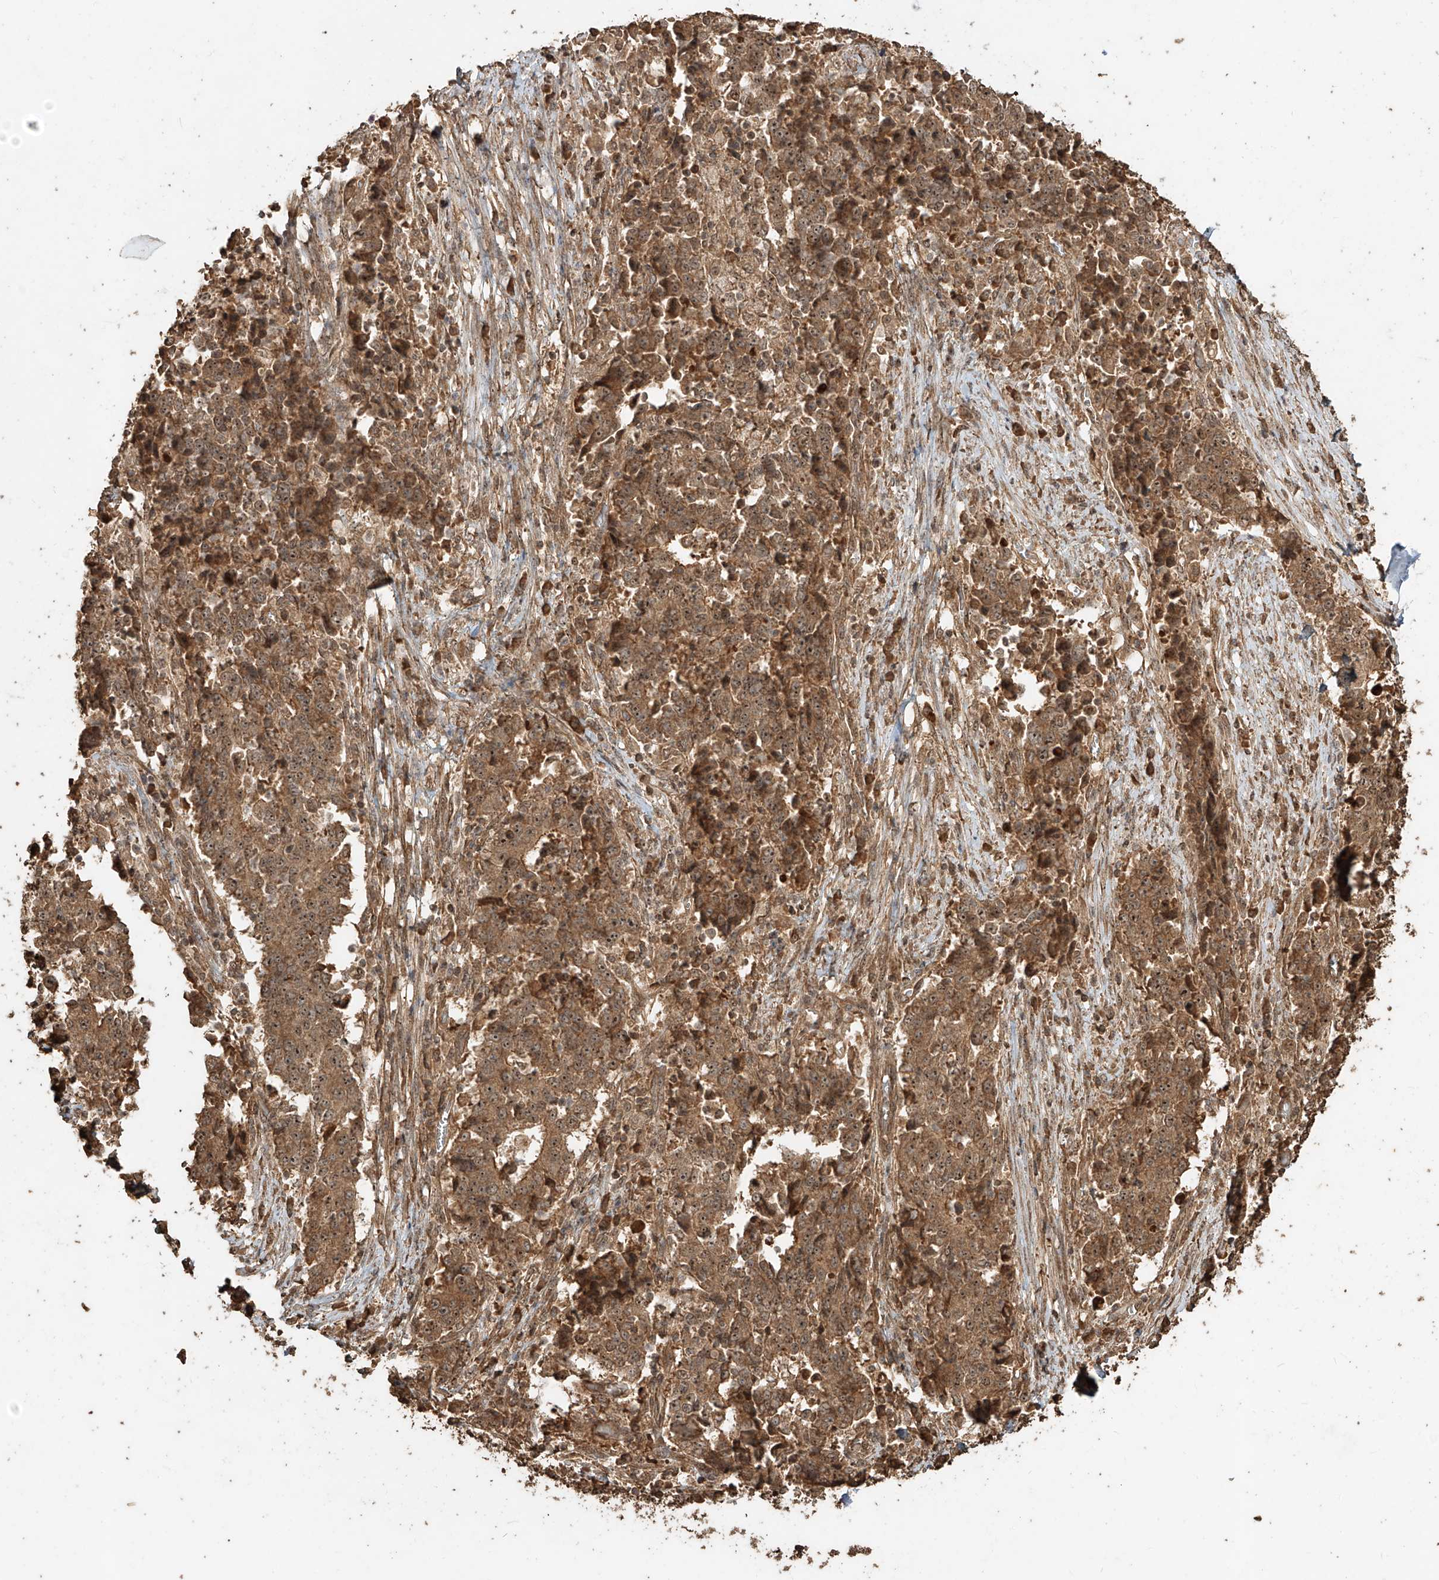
{"staining": {"intensity": "moderate", "quantity": ">75%", "location": "cytoplasmic/membranous,nuclear"}, "tissue": "stomach cancer", "cell_type": "Tumor cells", "image_type": "cancer", "snomed": [{"axis": "morphology", "description": "Adenocarcinoma, NOS"}, {"axis": "topography", "description": "Stomach"}], "caption": "This photomicrograph shows IHC staining of adenocarcinoma (stomach), with medium moderate cytoplasmic/membranous and nuclear positivity in approximately >75% of tumor cells.", "gene": "ZNF660", "patient": {"sex": "male", "age": 59}}